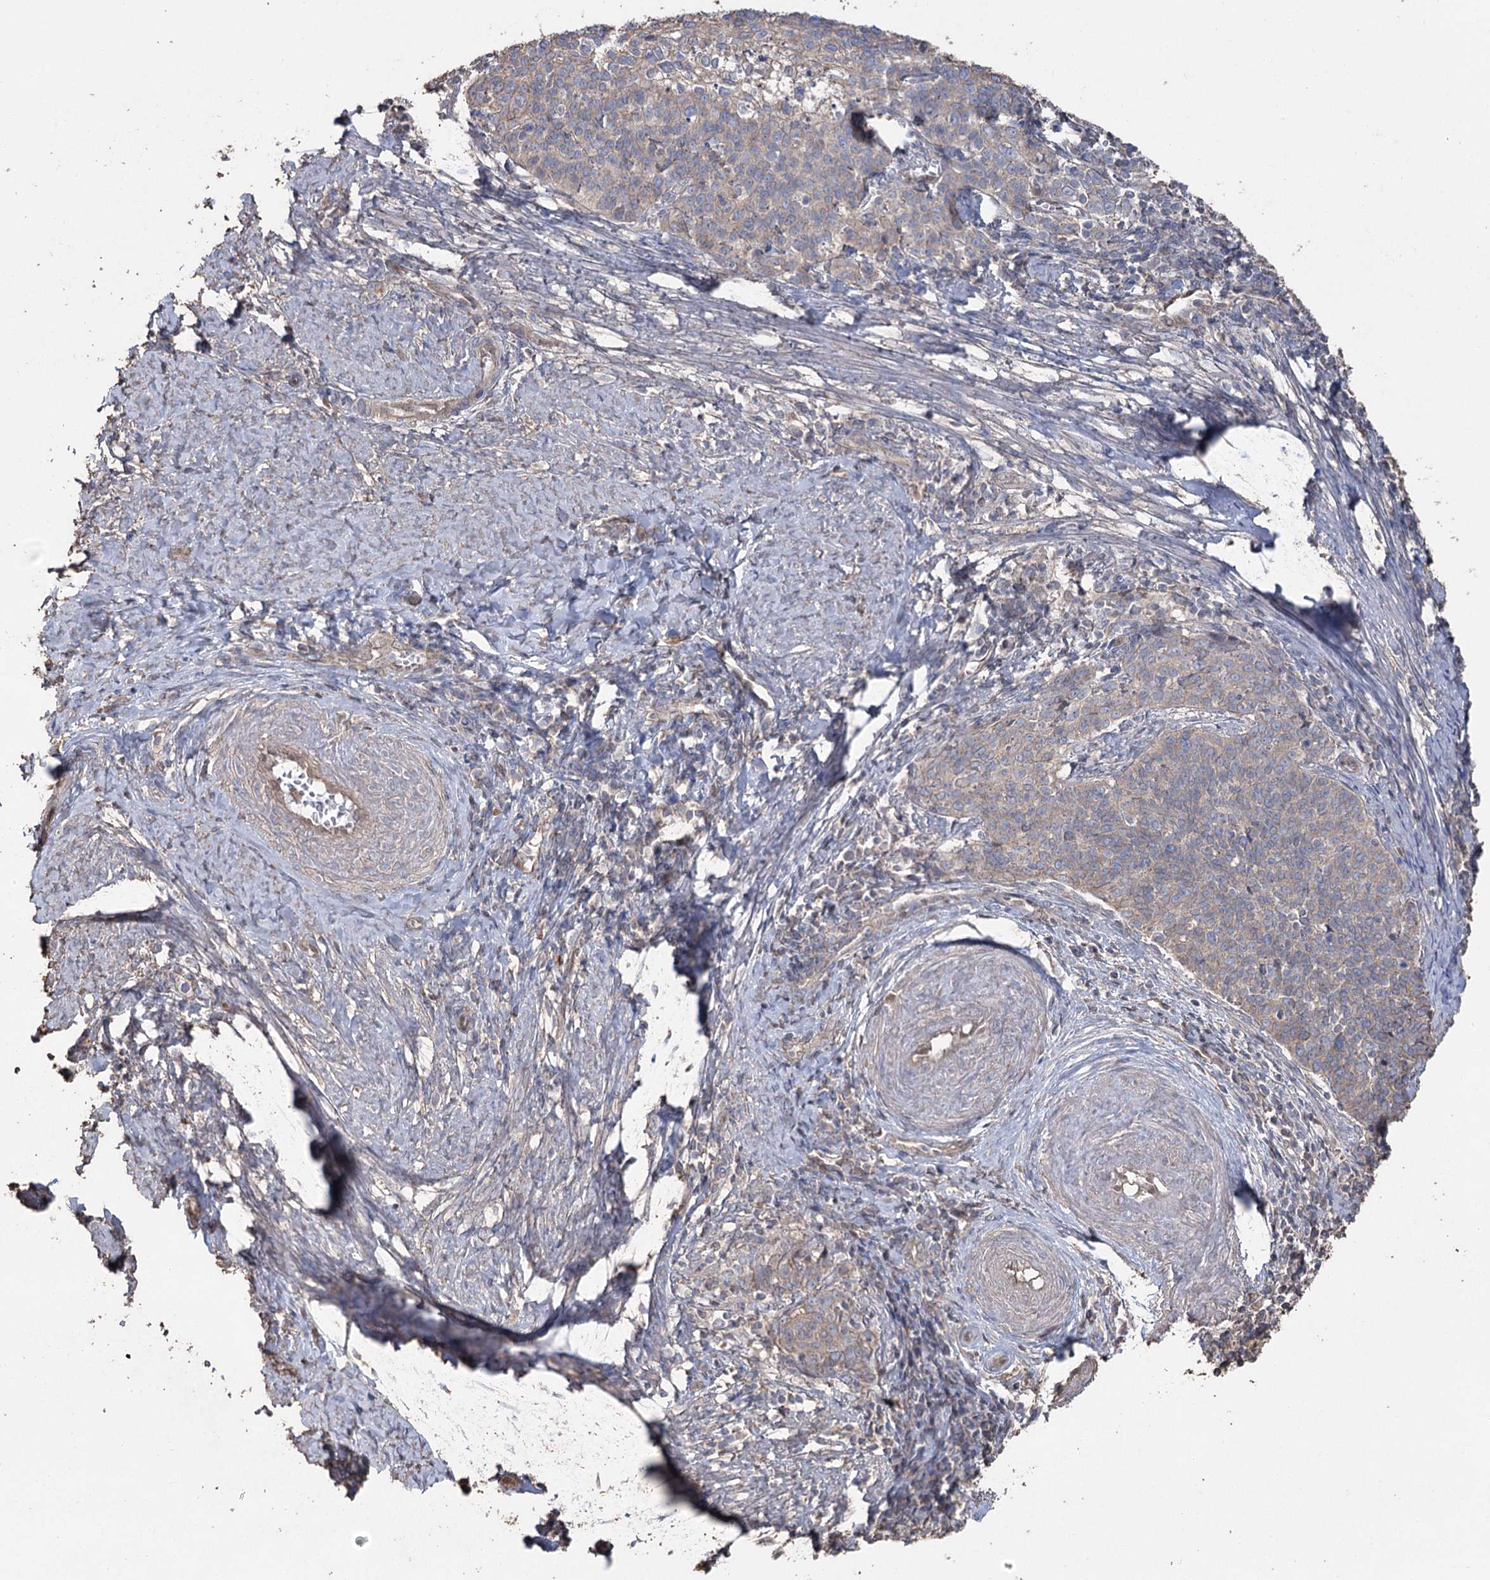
{"staining": {"intensity": "weak", "quantity": "<25%", "location": "cytoplasmic/membranous"}, "tissue": "cervical cancer", "cell_type": "Tumor cells", "image_type": "cancer", "snomed": [{"axis": "morphology", "description": "Squamous cell carcinoma, NOS"}, {"axis": "topography", "description": "Cervix"}], "caption": "Immunohistochemical staining of human squamous cell carcinoma (cervical) shows no significant expression in tumor cells.", "gene": "FAM13B", "patient": {"sex": "female", "age": 39}}